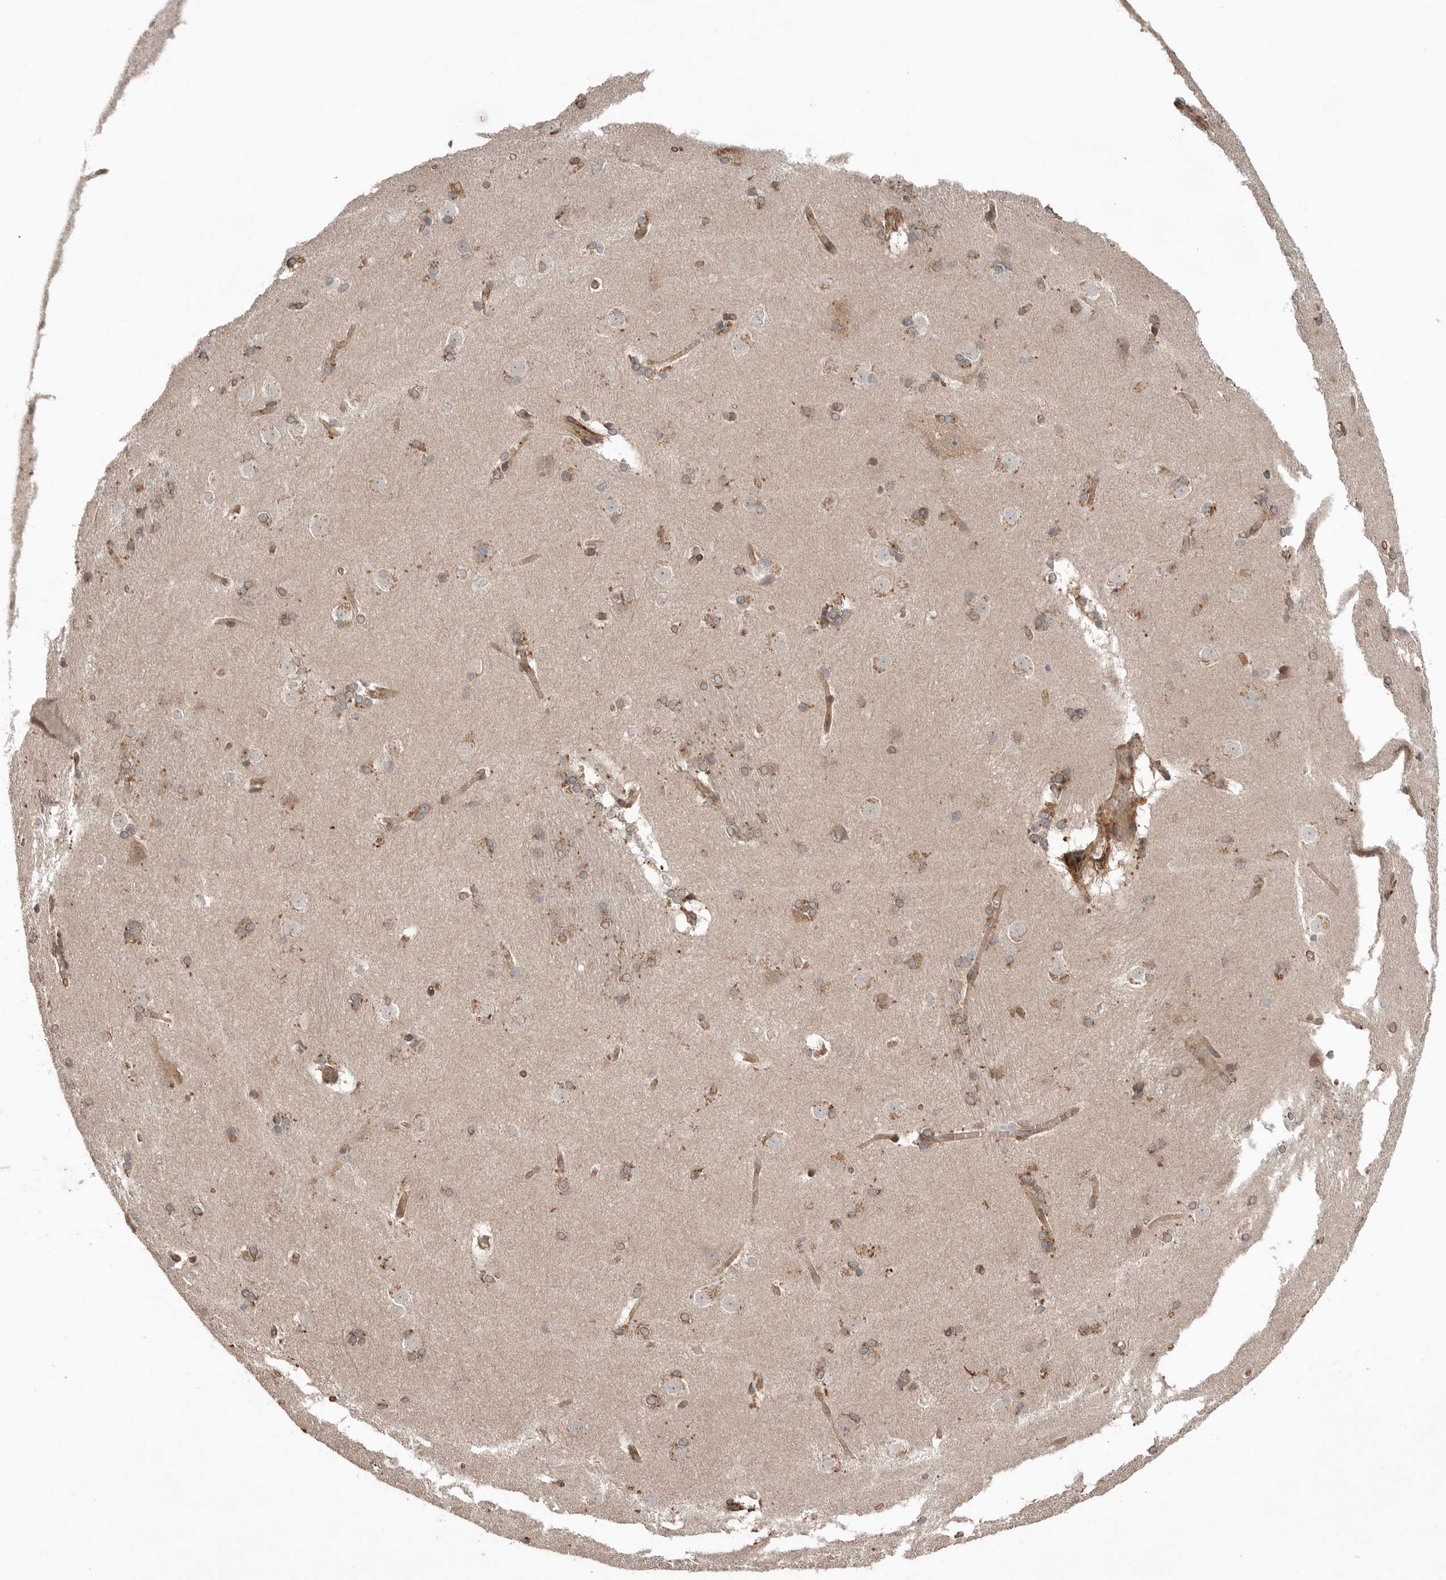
{"staining": {"intensity": "weak", "quantity": "<25%", "location": "cytoplasmic/membranous"}, "tissue": "caudate", "cell_type": "Glial cells", "image_type": "normal", "snomed": [{"axis": "morphology", "description": "Normal tissue, NOS"}, {"axis": "topography", "description": "Lateral ventricle wall"}], "caption": "This is an immunohistochemistry (IHC) micrograph of unremarkable caudate. There is no staining in glial cells.", "gene": "PEAK1", "patient": {"sex": "female", "age": 19}}